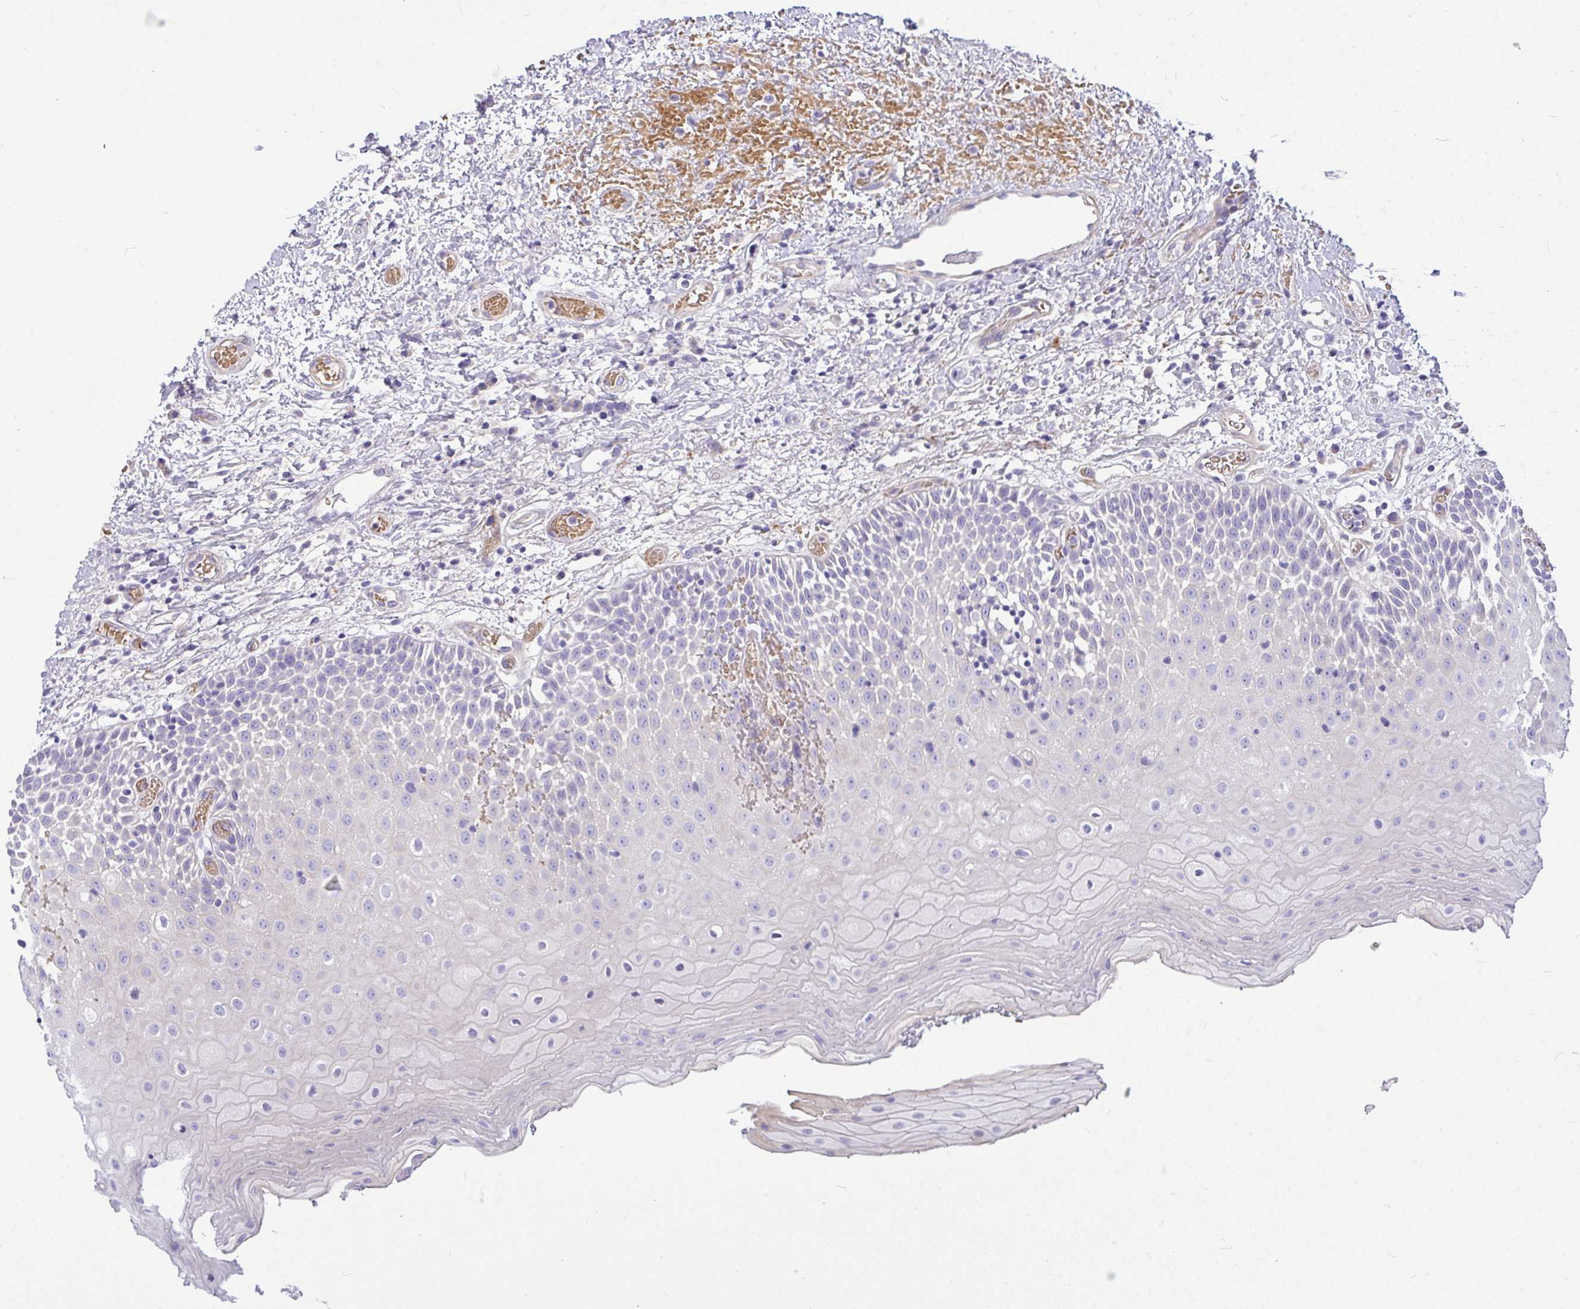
{"staining": {"intensity": "negative", "quantity": "none", "location": "none"}, "tissue": "oral mucosa", "cell_type": "Squamous epithelial cells", "image_type": "normal", "snomed": [{"axis": "morphology", "description": "Normal tissue, NOS"}, {"axis": "topography", "description": "Oral tissue"}], "caption": "A histopathology image of oral mucosa stained for a protein exhibits no brown staining in squamous epithelial cells.", "gene": "MOCS1", "patient": {"sex": "female", "age": 82}}